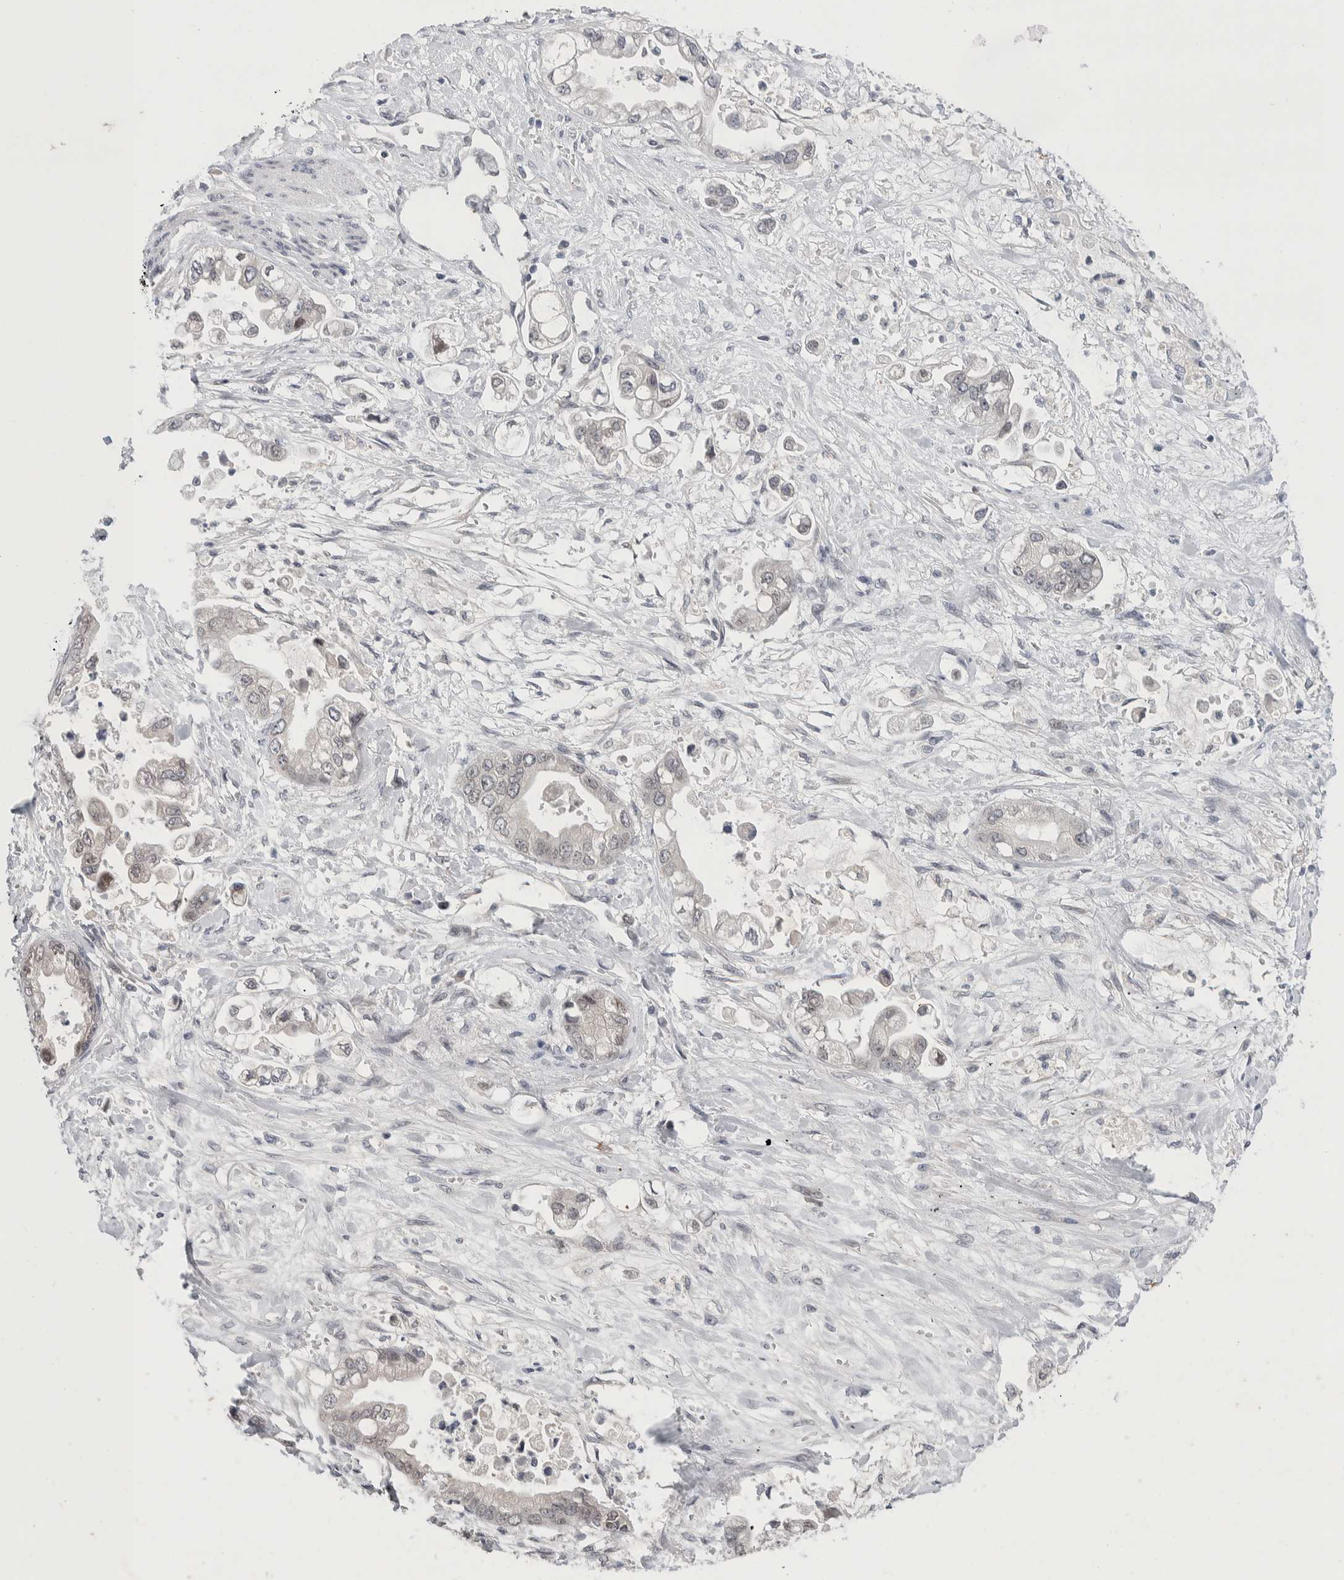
{"staining": {"intensity": "negative", "quantity": "none", "location": "none"}, "tissue": "stomach cancer", "cell_type": "Tumor cells", "image_type": "cancer", "snomed": [{"axis": "morphology", "description": "Adenocarcinoma, NOS"}, {"axis": "topography", "description": "Stomach"}], "caption": "Stomach cancer stained for a protein using immunohistochemistry (IHC) displays no staining tumor cells.", "gene": "CRAT", "patient": {"sex": "male", "age": 62}}